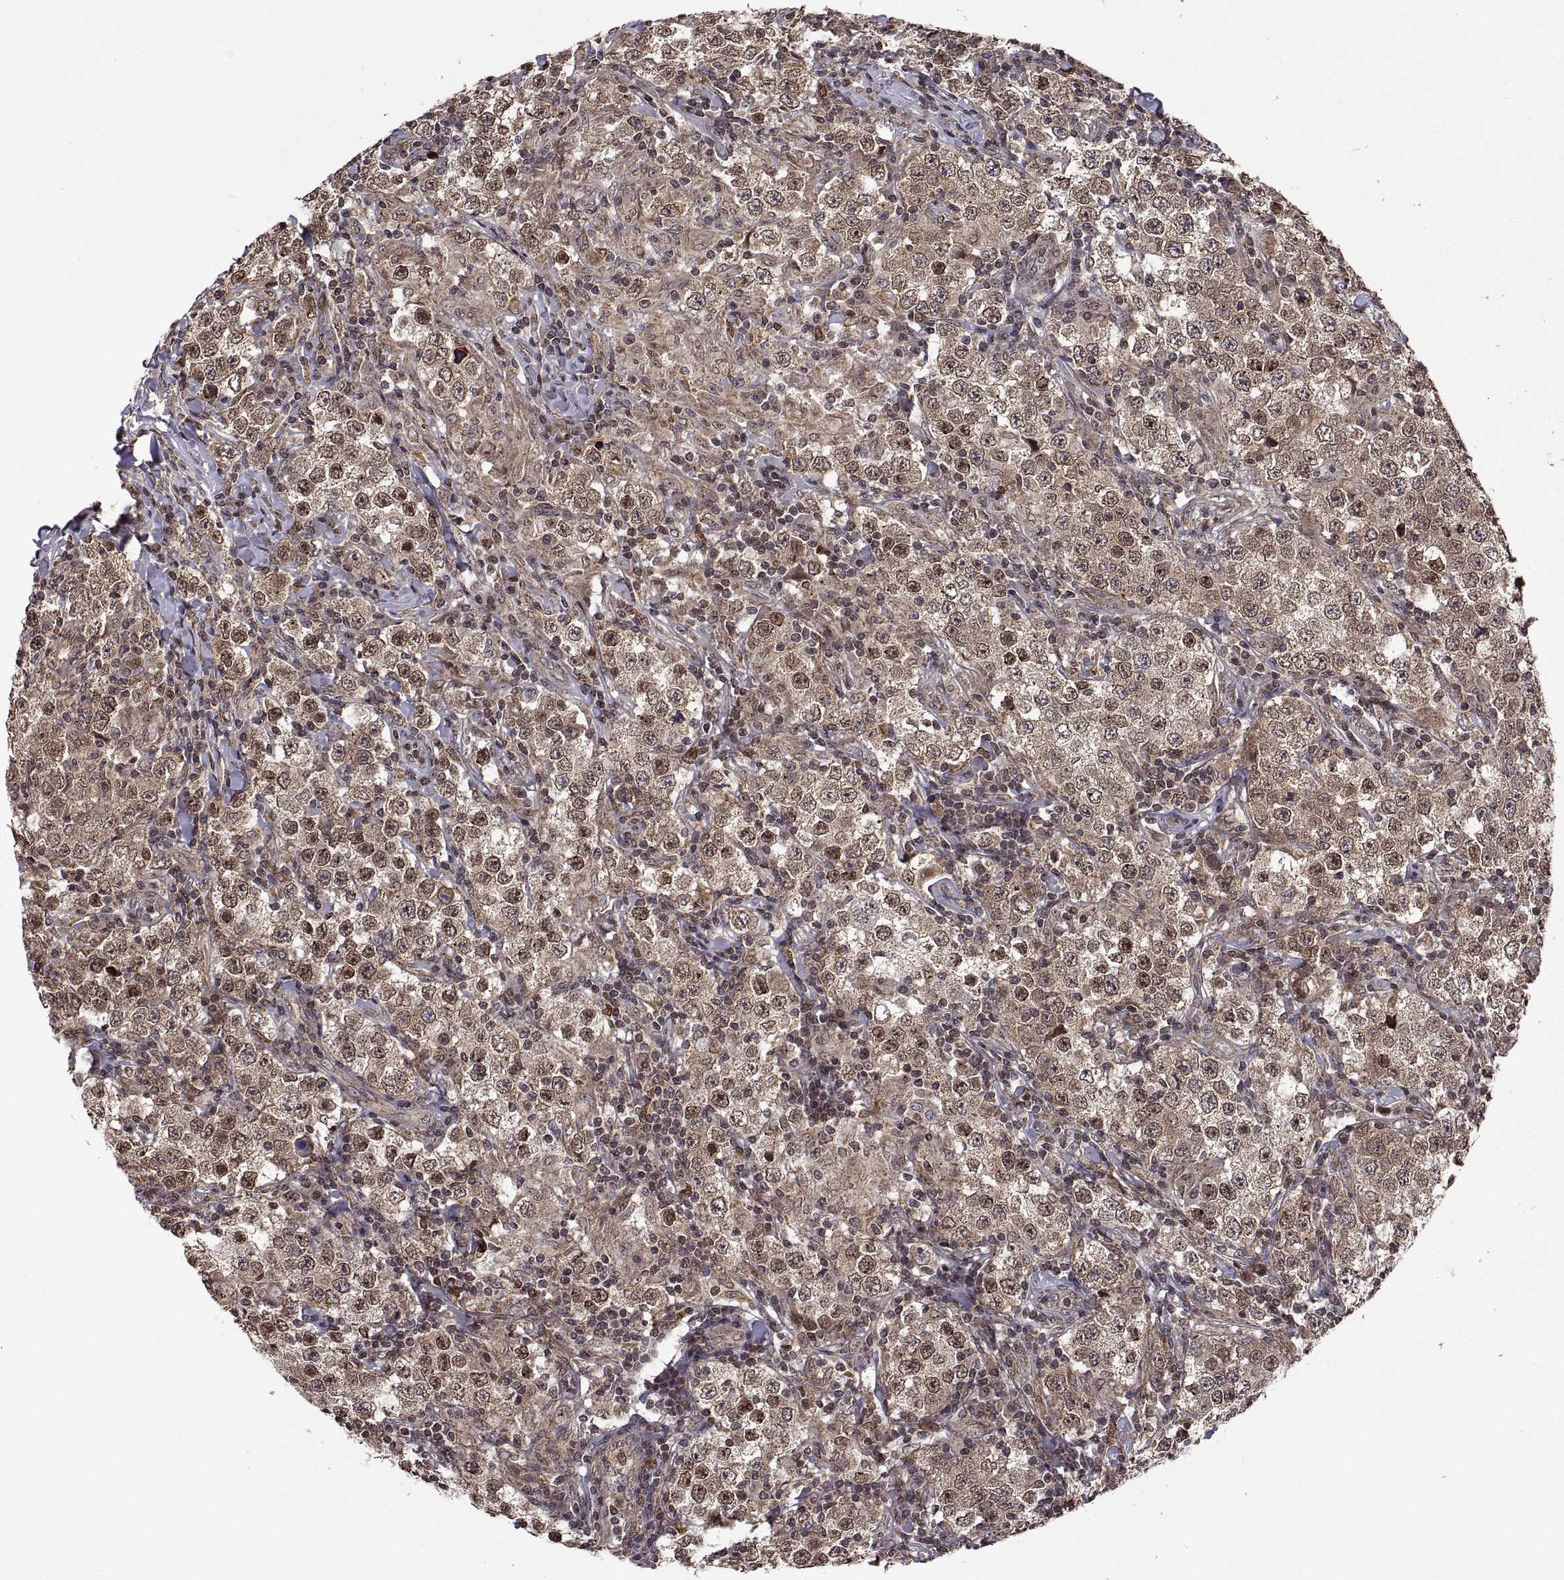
{"staining": {"intensity": "weak", "quantity": "25%-75%", "location": "cytoplasmic/membranous"}, "tissue": "testis cancer", "cell_type": "Tumor cells", "image_type": "cancer", "snomed": [{"axis": "morphology", "description": "Seminoma, NOS"}, {"axis": "morphology", "description": "Carcinoma, Embryonal, NOS"}, {"axis": "topography", "description": "Testis"}], "caption": "Immunohistochemical staining of human testis cancer (embryonal carcinoma) shows weak cytoplasmic/membranous protein expression in approximately 25%-75% of tumor cells.", "gene": "ZNRF2", "patient": {"sex": "male", "age": 41}}